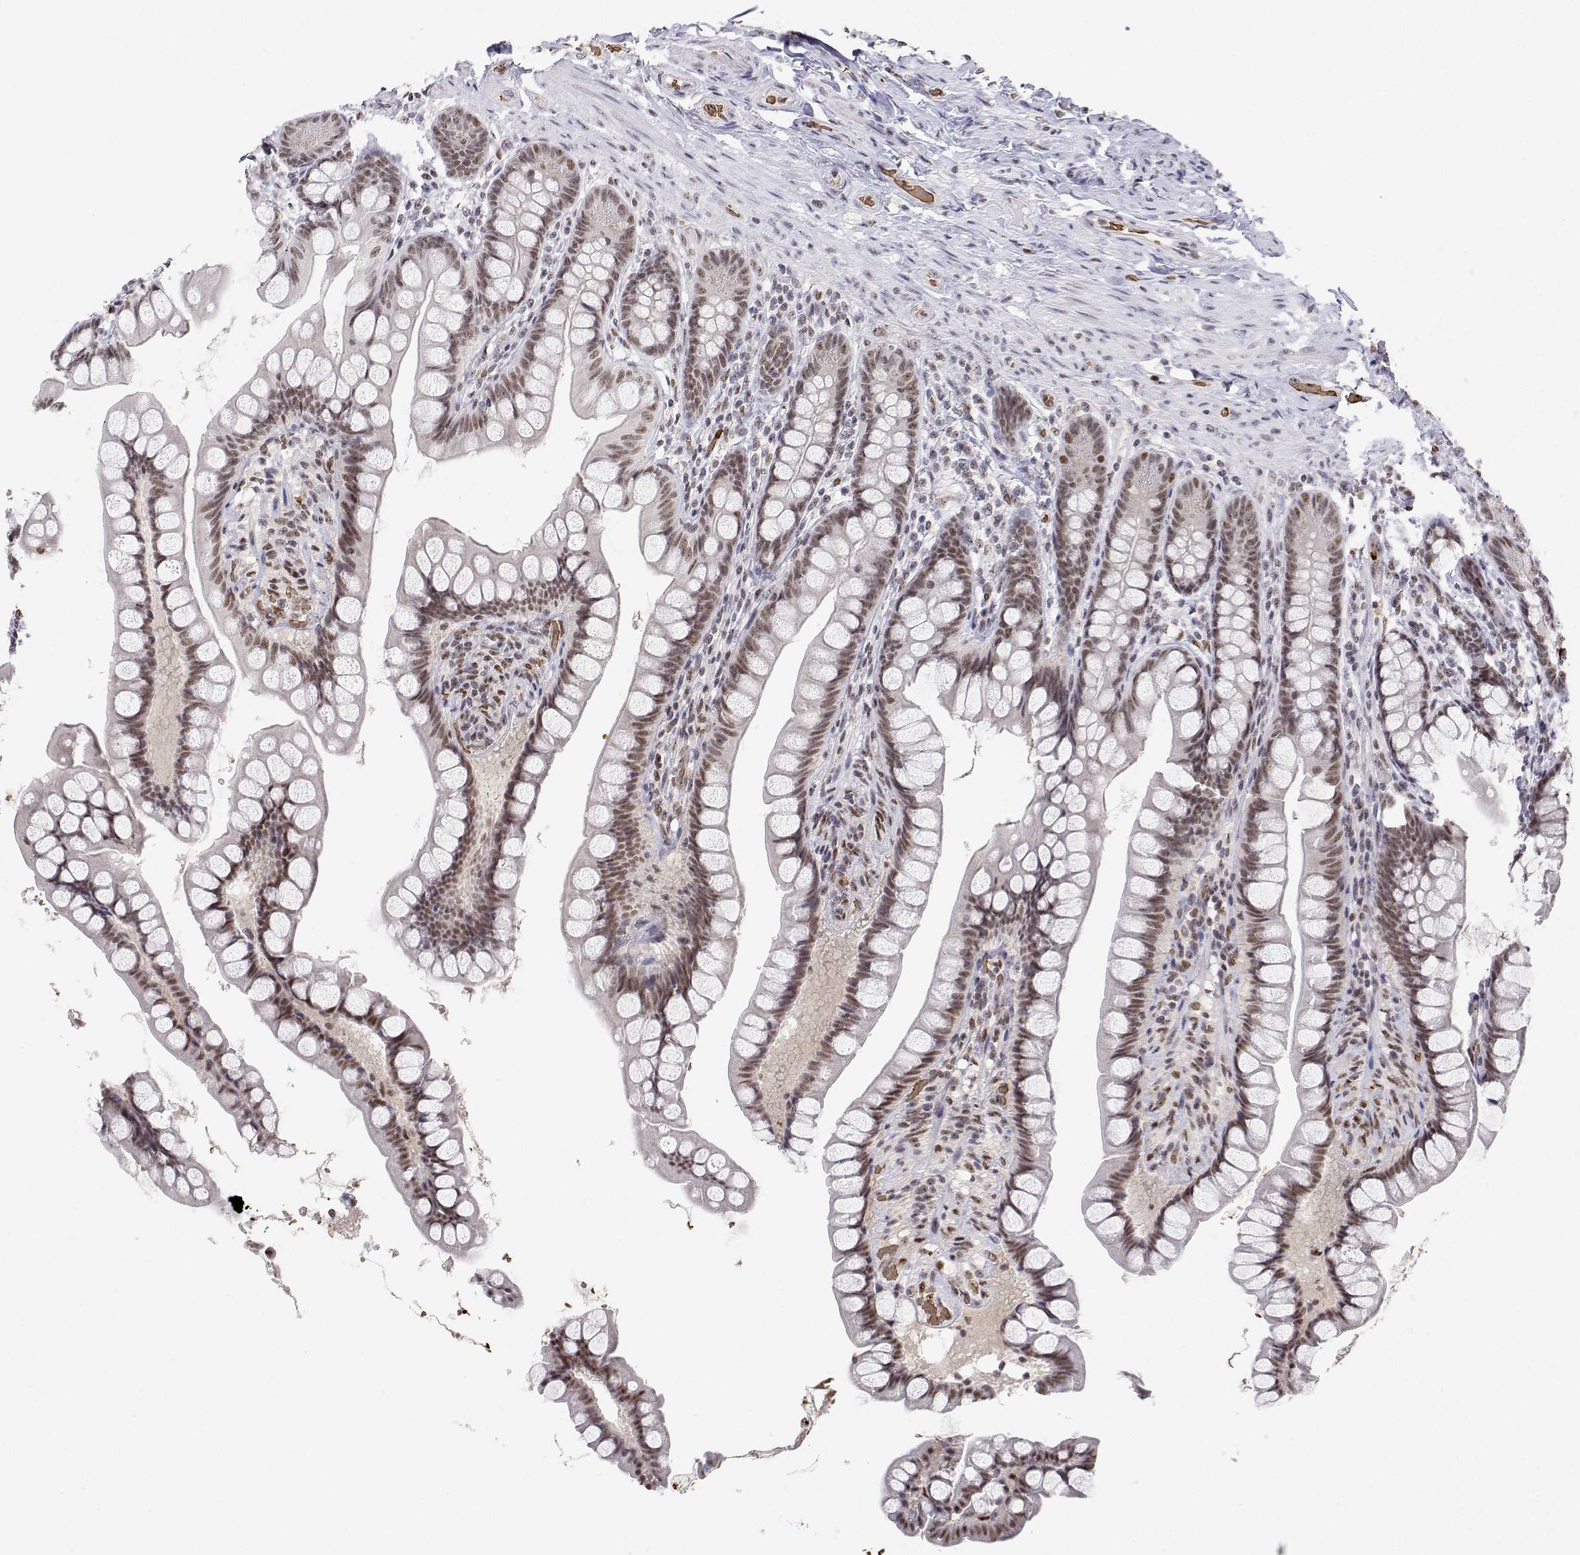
{"staining": {"intensity": "moderate", "quantity": ">75%", "location": "nuclear"}, "tissue": "small intestine", "cell_type": "Glandular cells", "image_type": "normal", "snomed": [{"axis": "morphology", "description": "Normal tissue, NOS"}, {"axis": "topography", "description": "Small intestine"}], "caption": "IHC histopathology image of normal small intestine stained for a protein (brown), which reveals medium levels of moderate nuclear expression in about >75% of glandular cells.", "gene": "ADAR", "patient": {"sex": "male", "age": 70}}